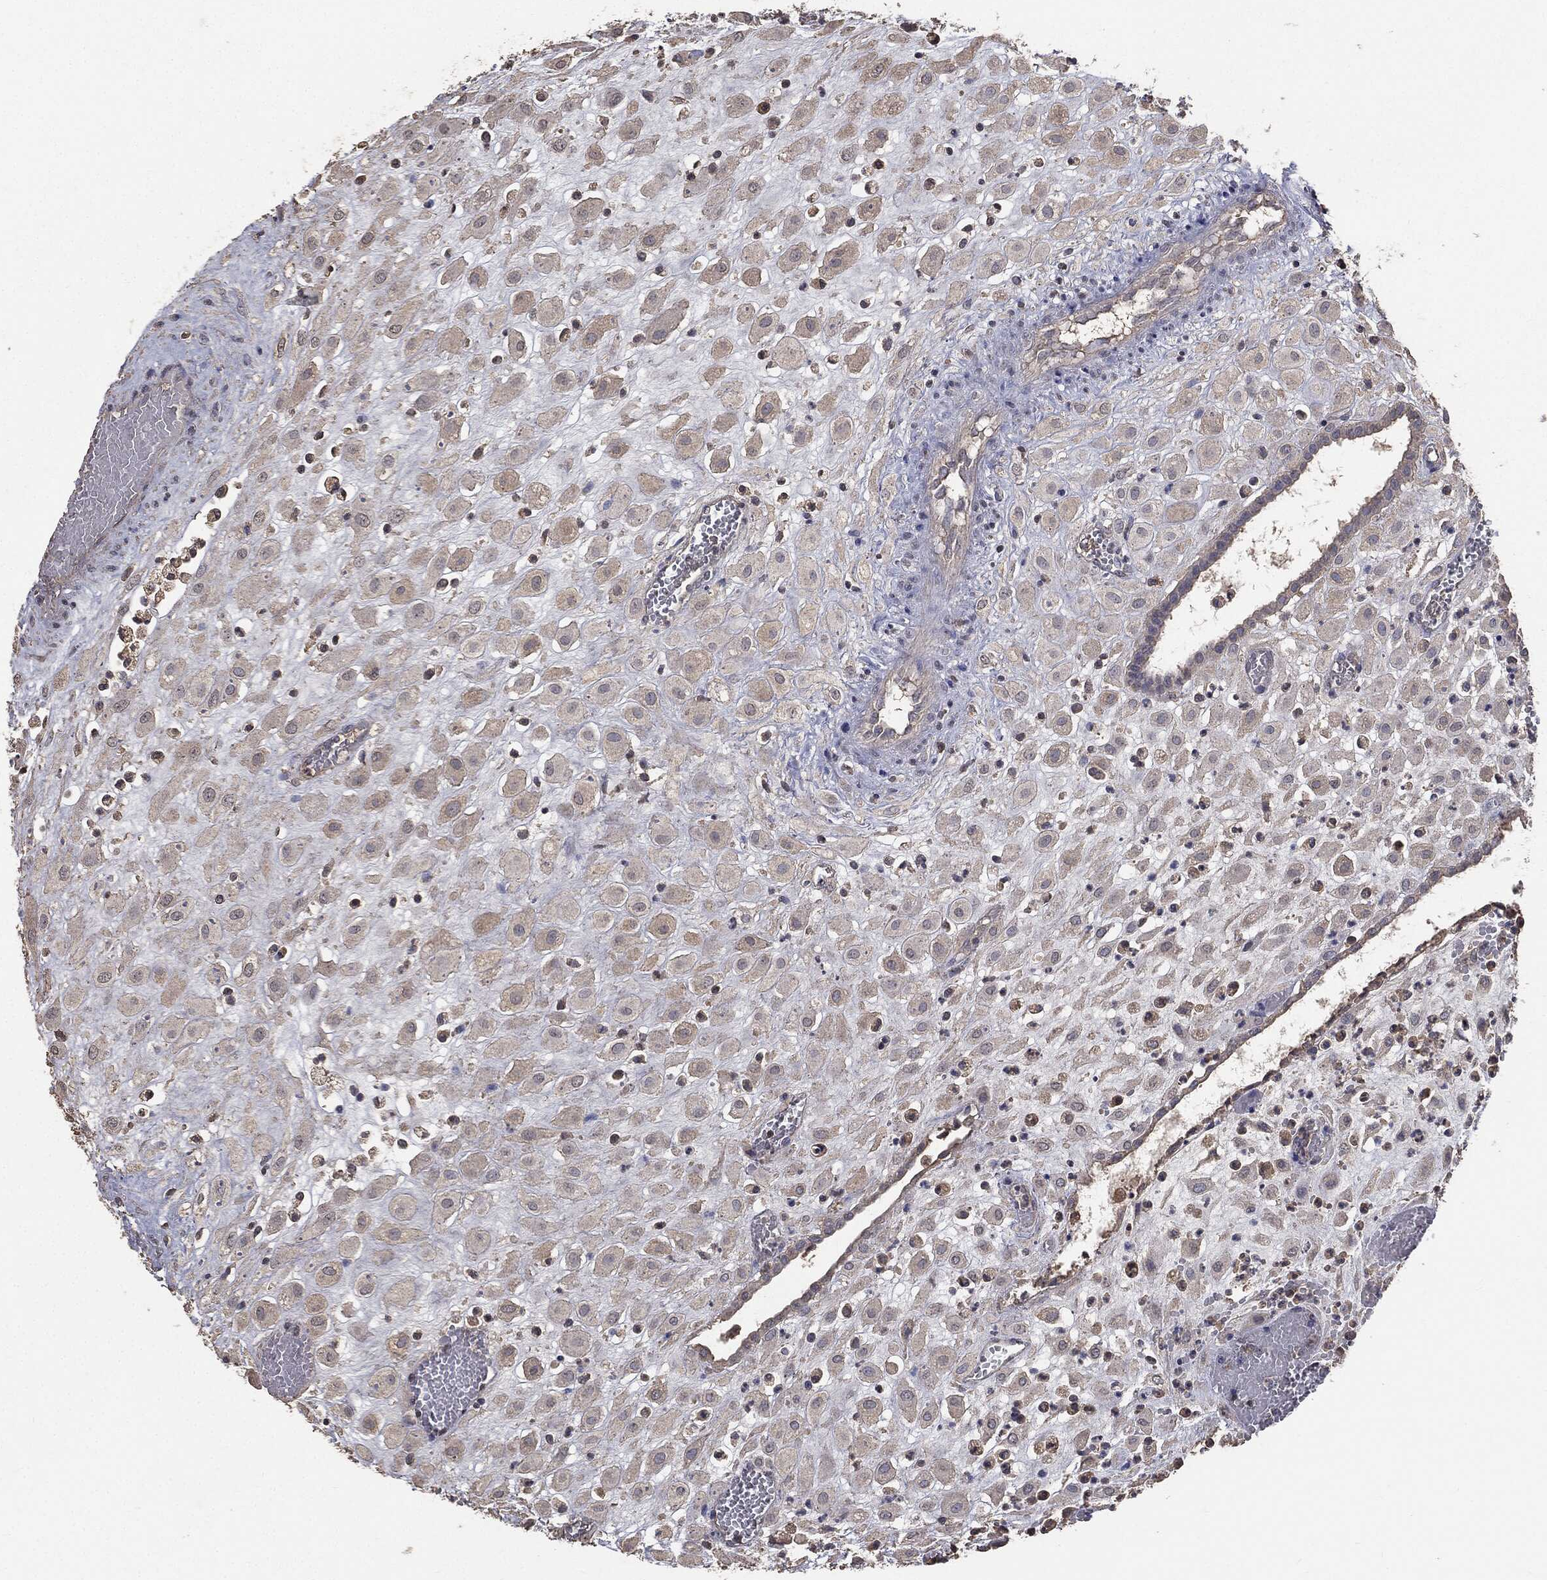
{"staining": {"intensity": "weak", "quantity": "<25%", "location": "cytoplasmic/membranous"}, "tissue": "placenta", "cell_type": "Decidual cells", "image_type": "normal", "snomed": [{"axis": "morphology", "description": "Normal tissue, NOS"}, {"axis": "topography", "description": "Placenta"}], "caption": "Human placenta stained for a protein using immunohistochemistry (IHC) demonstrates no expression in decidual cells.", "gene": "SNAP25", "patient": {"sex": "female", "age": 24}}